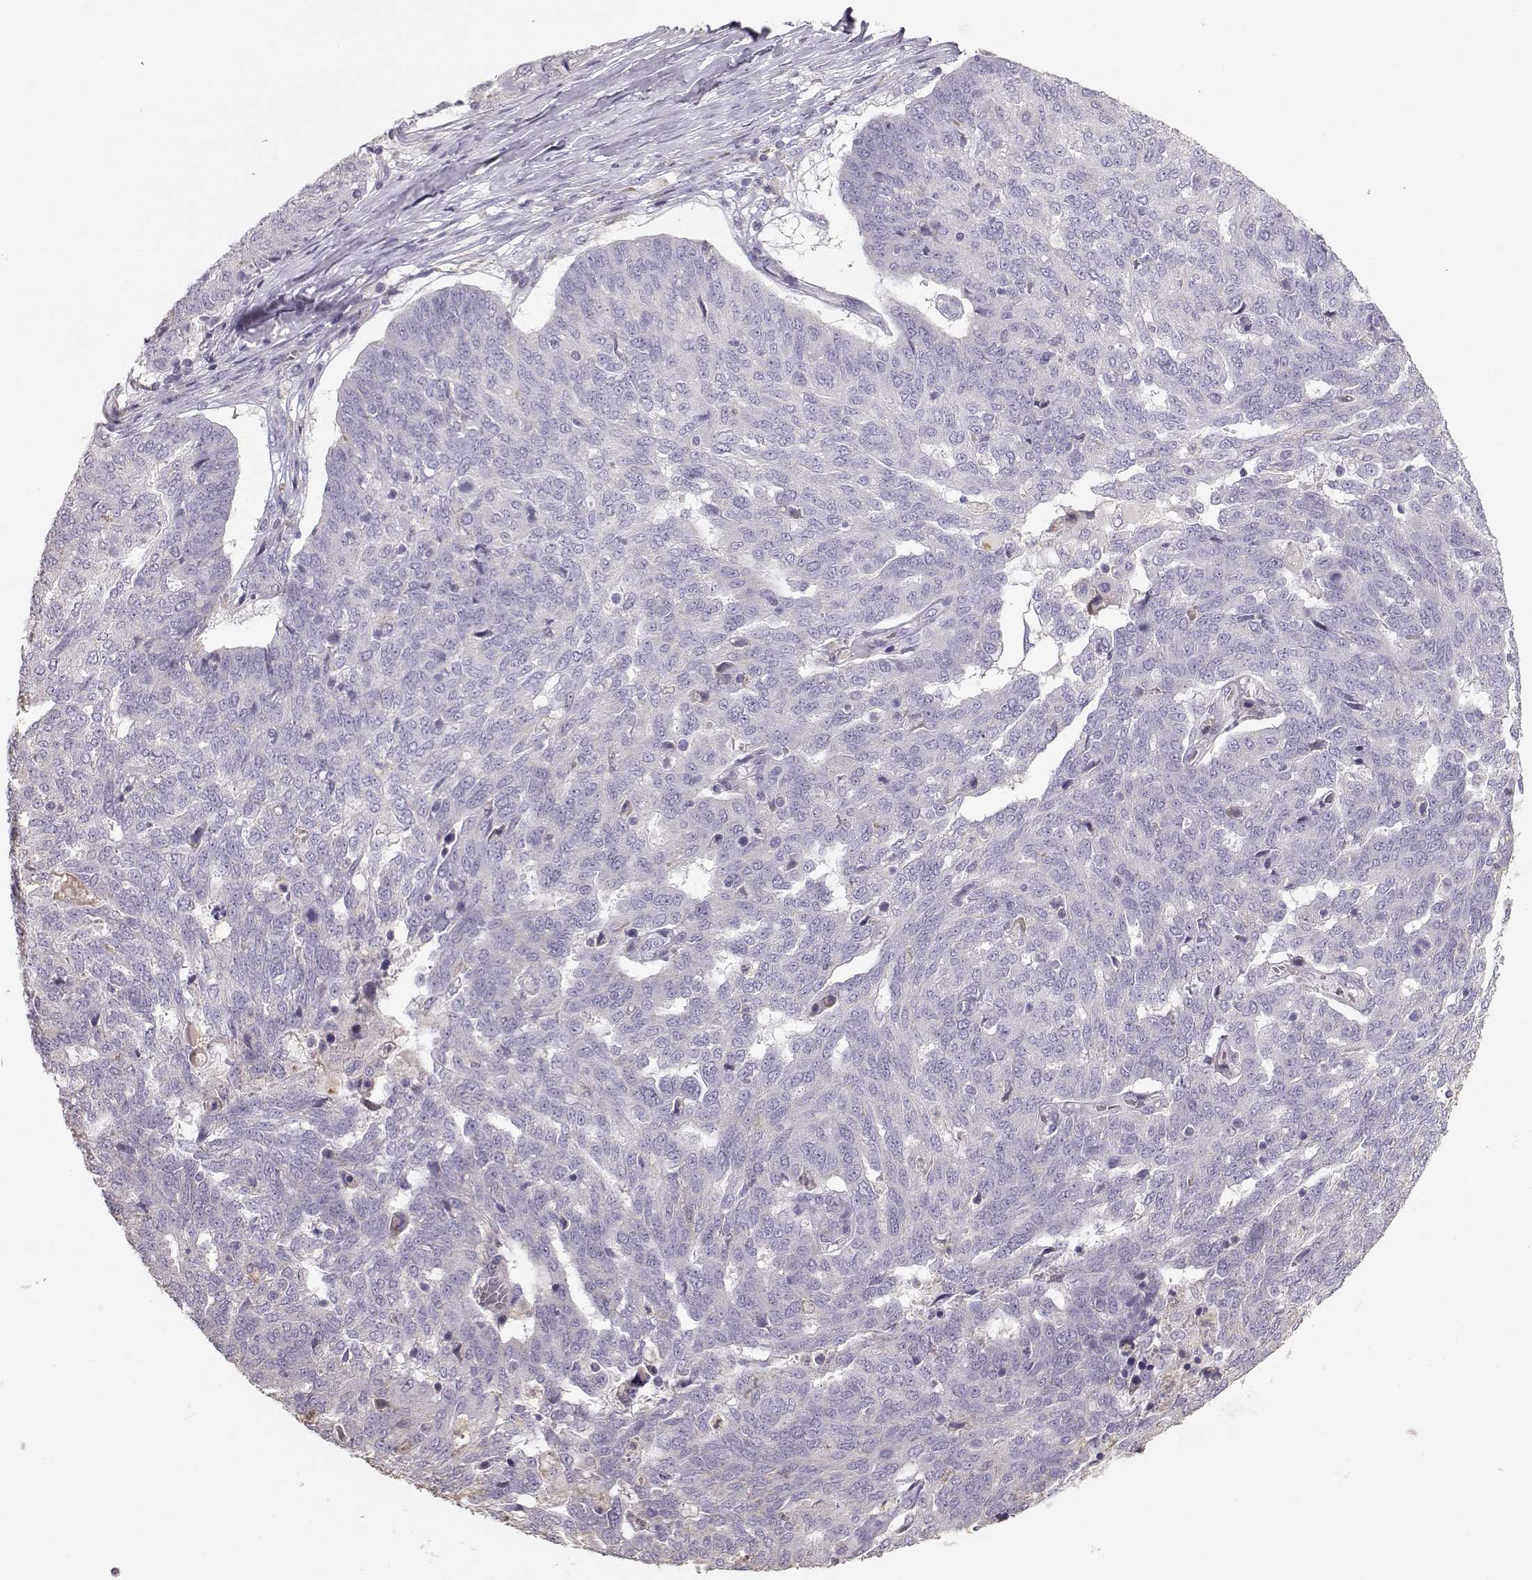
{"staining": {"intensity": "negative", "quantity": "none", "location": "none"}, "tissue": "ovarian cancer", "cell_type": "Tumor cells", "image_type": "cancer", "snomed": [{"axis": "morphology", "description": "Cystadenocarcinoma, serous, NOS"}, {"axis": "topography", "description": "Ovary"}], "caption": "There is no significant expression in tumor cells of ovarian cancer (serous cystadenocarcinoma). The staining is performed using DAB brown chromogen with nuclei counter-stained in using hematoxylin.", "gene": "POU1F1", "patient": {"sex": "female", "age": 67}}